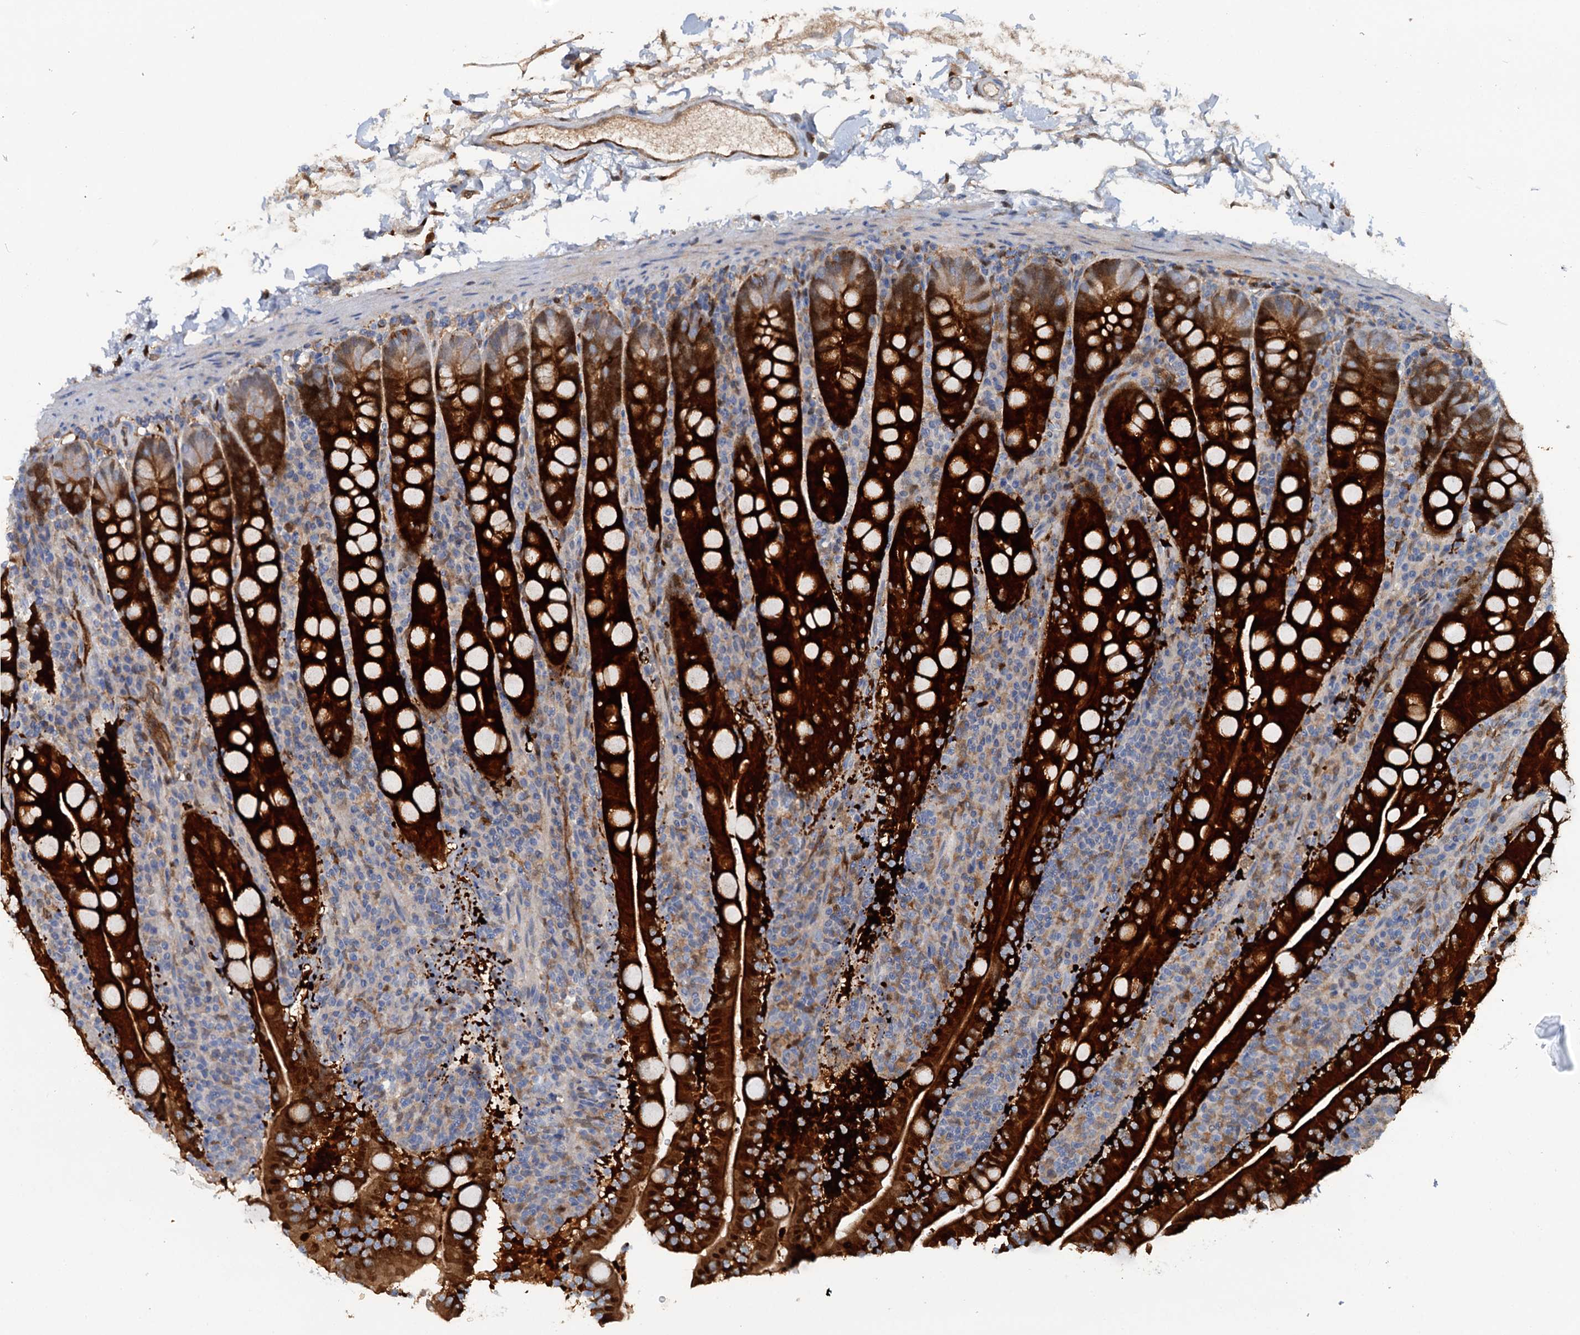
{"staining": {"intensity": "strong", "quantity": ">75%", "location": "cytoplasmic/membranous"}, "tissue": "duodenum", "cell_type": "Glandular cells", "image_type": "normal", "snomed": [{"axis": "morphology", "description": "Normal tissue, NOS"}, {"axis": "topography", "description": "Duodenum"}], "caption": "Glandular cells demonstrate strong cytoplasmic/membranous staining in approximately >75% of cells in unremarkable duodenum.", "gene": "IL17RD", "patient": {"sex": "male", "age": 35}}